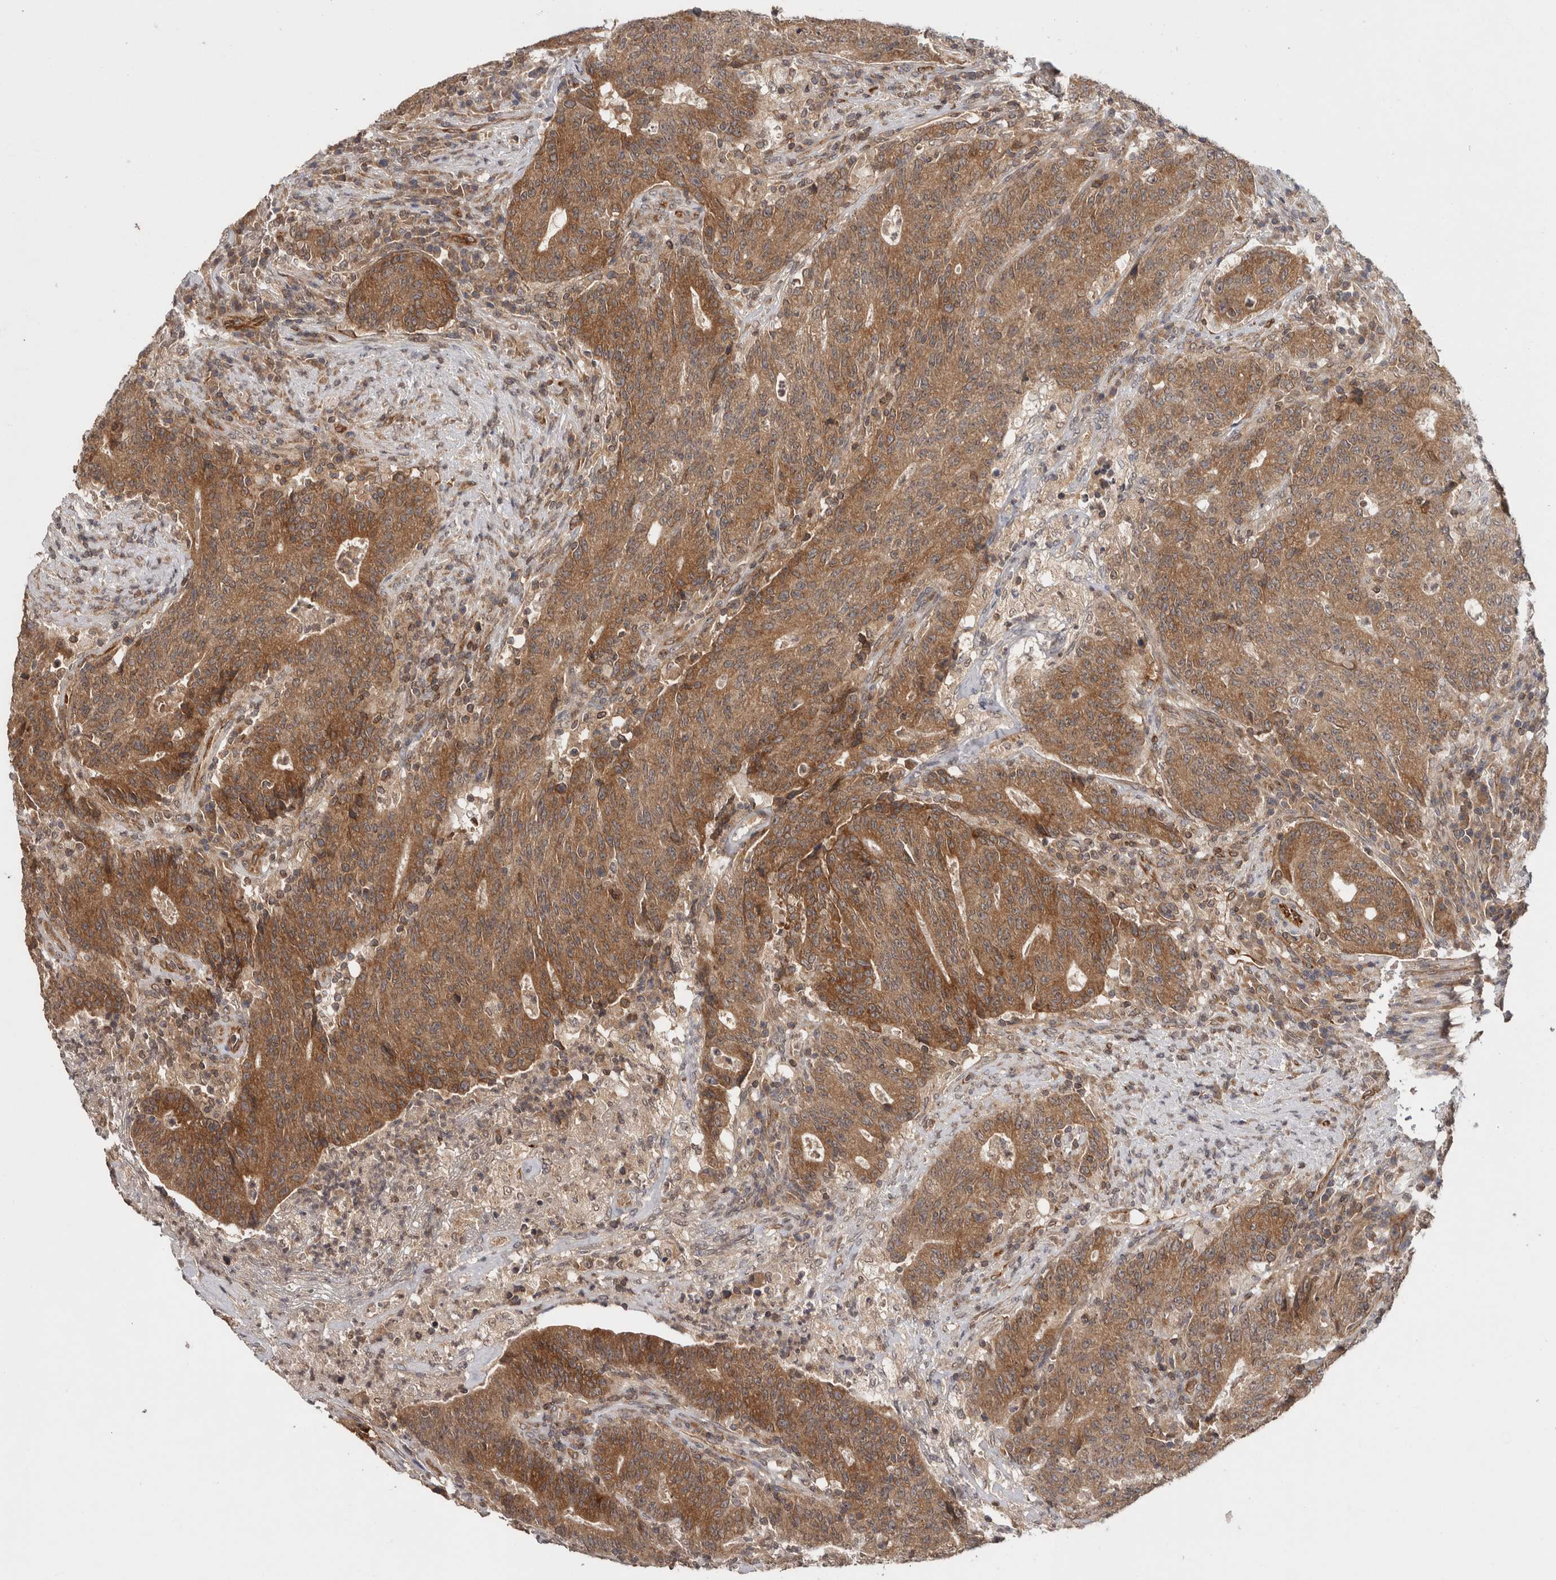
{"staining": {"intensity": "moderate", "quantity": ">75%", "location": "cytoplasmic/membranous"}, "tissue": "colorectal cancer", "cell_type": "Tumor cells", "image_type": "cancer", "snomed": [{"axis": "morphology", "description": "Normal tissue, NOS"}, {"axis": "morphology", "description": "Adenocarcinoma, NOS"}, {"axis": "topography", "description": "Colon"}], "caption": "Moderate cytoplasmic/membranous staining is seen in about >75% of tumor cells in colorectal cancer (adenocarcinoma).", "gene": "HMOX2", "patient": {"sex": "female", "age": 75}}